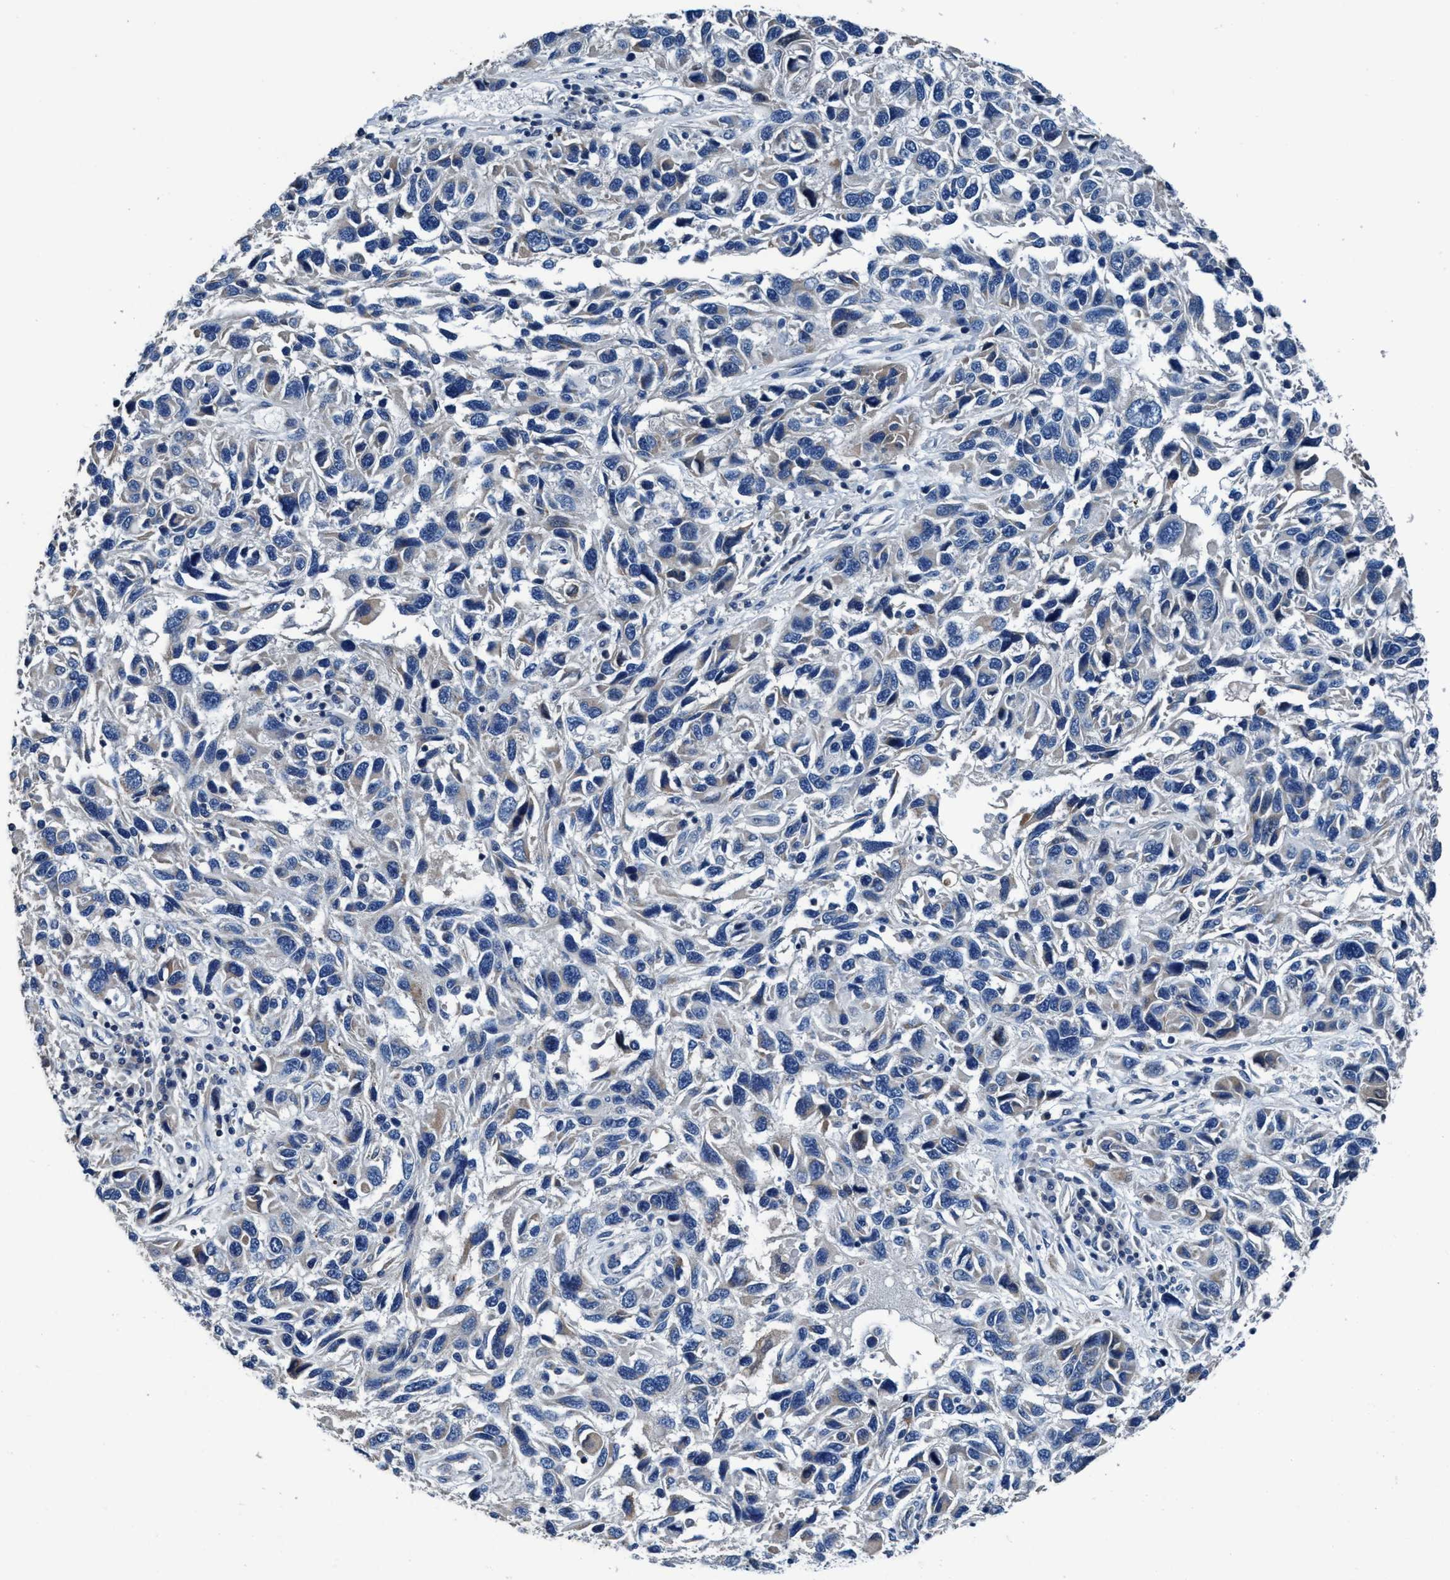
{"staining": {"intensity": "weak", "quantity": "<25%", "location": "cytoplasmic/membranous"}, "tissue": "melanoma", "cell_type": "Tumor cells", "image_type": "cancer", "snomed": [{"axis": "morphology", "description": "Malignant melanoma, NOS"}, {"axis": "topography", "description": "Skin"}], "caption": "Tumor cells show no significant protein staining in melanoma.", "gene": "ANKFN1", "patient": {"sex": "male", "age": 53}}